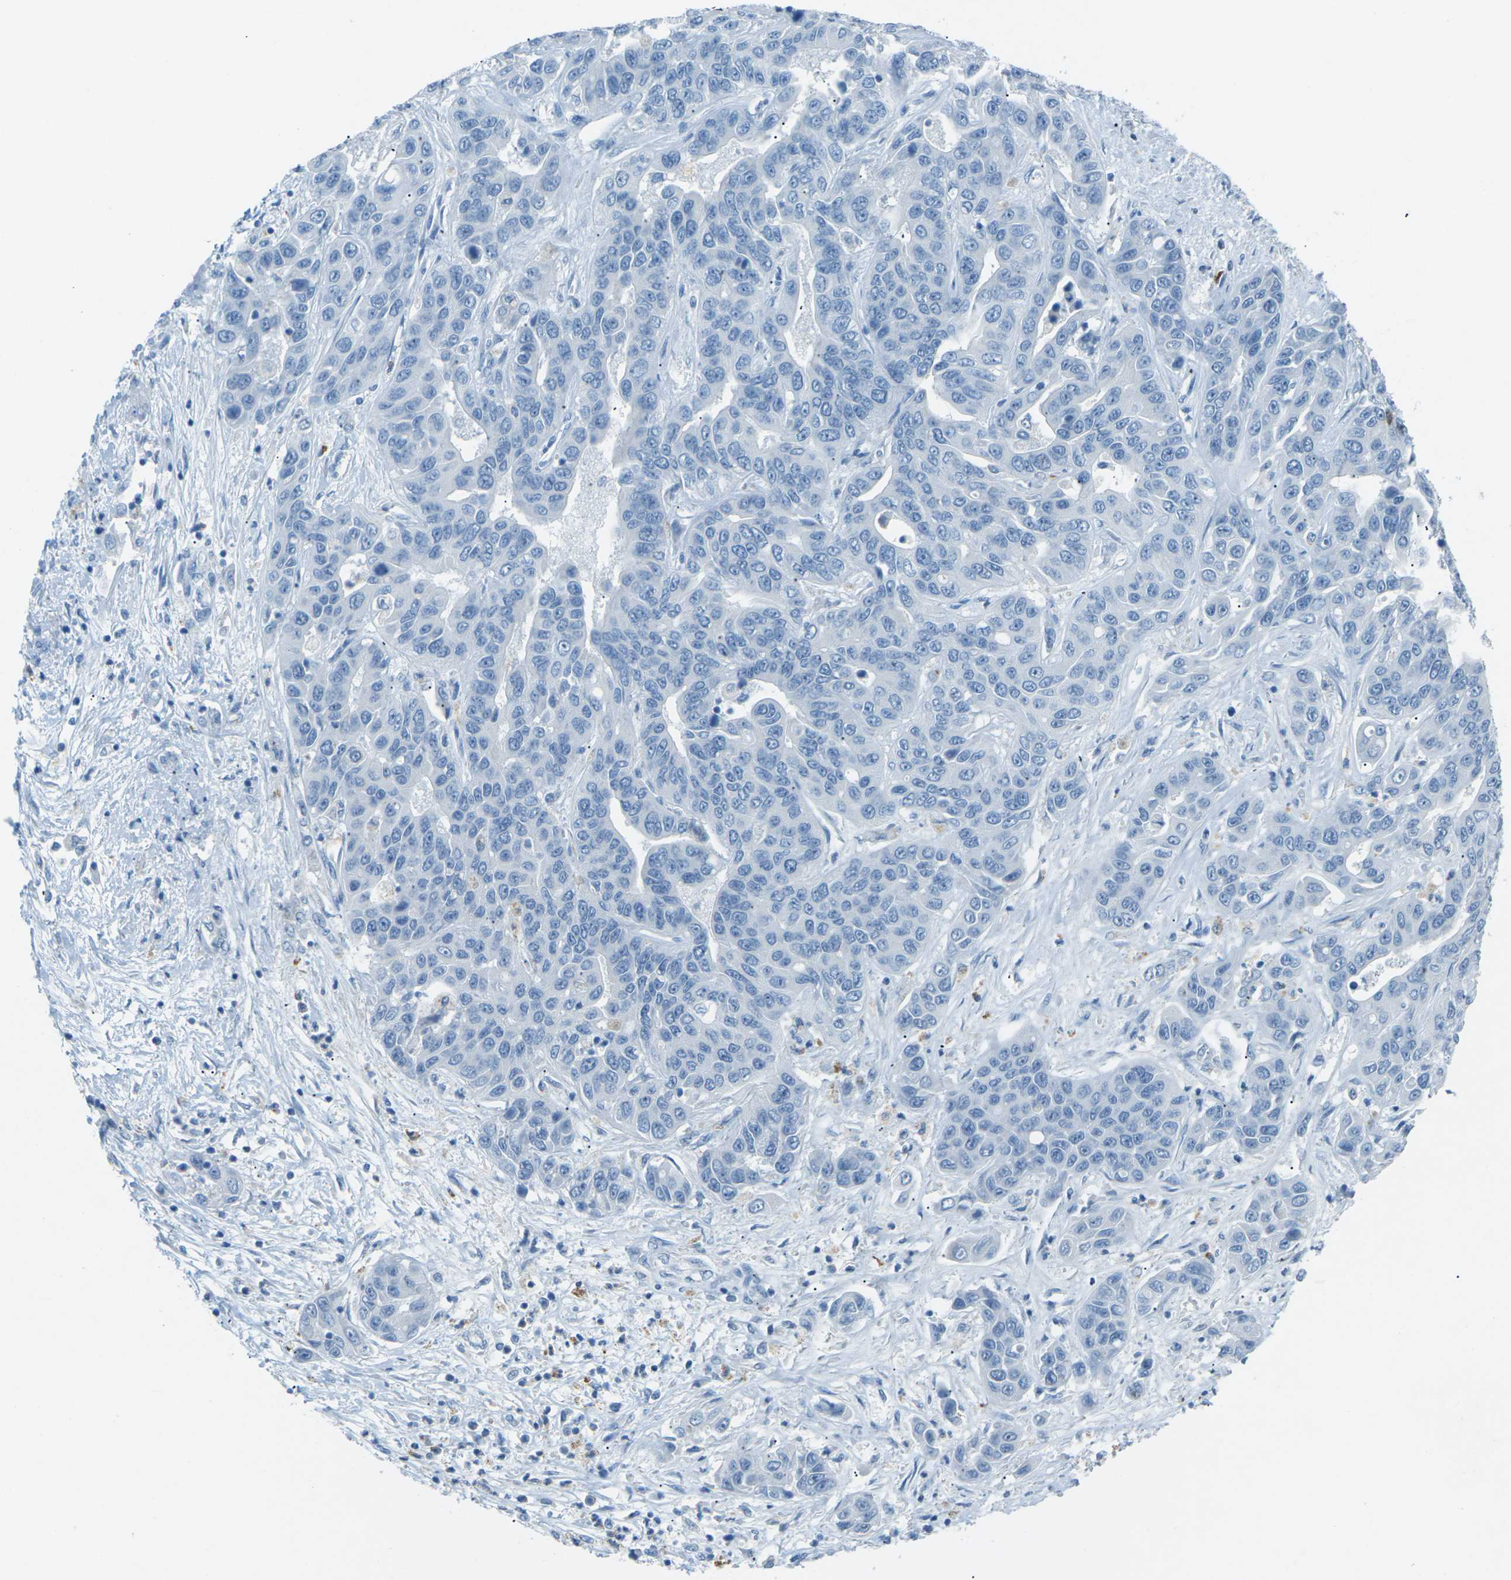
{"staining": {"intensity": "negative", "quantity": "none", "location": "none"}, "tissue": "liver cancer", "cell_type": "Tumor cells", "image_type": "cancer", "snomed": [{"axis": "morphology", "description": "Cholangiocarcinoma"}, {"axis": "topography", "description": "Liver"}], "caption": "The photomicrograph reveals no staining of tumor cells in liver cancer (cholangiocarcinoma). The staining was performed using DAB to visualize the protein expression in brown, while the nuclei were stained in blue with hematoxylin (Magnification: 20x).", "gene": "CDH16", "patient": {"sex": "female", "age": 52}}